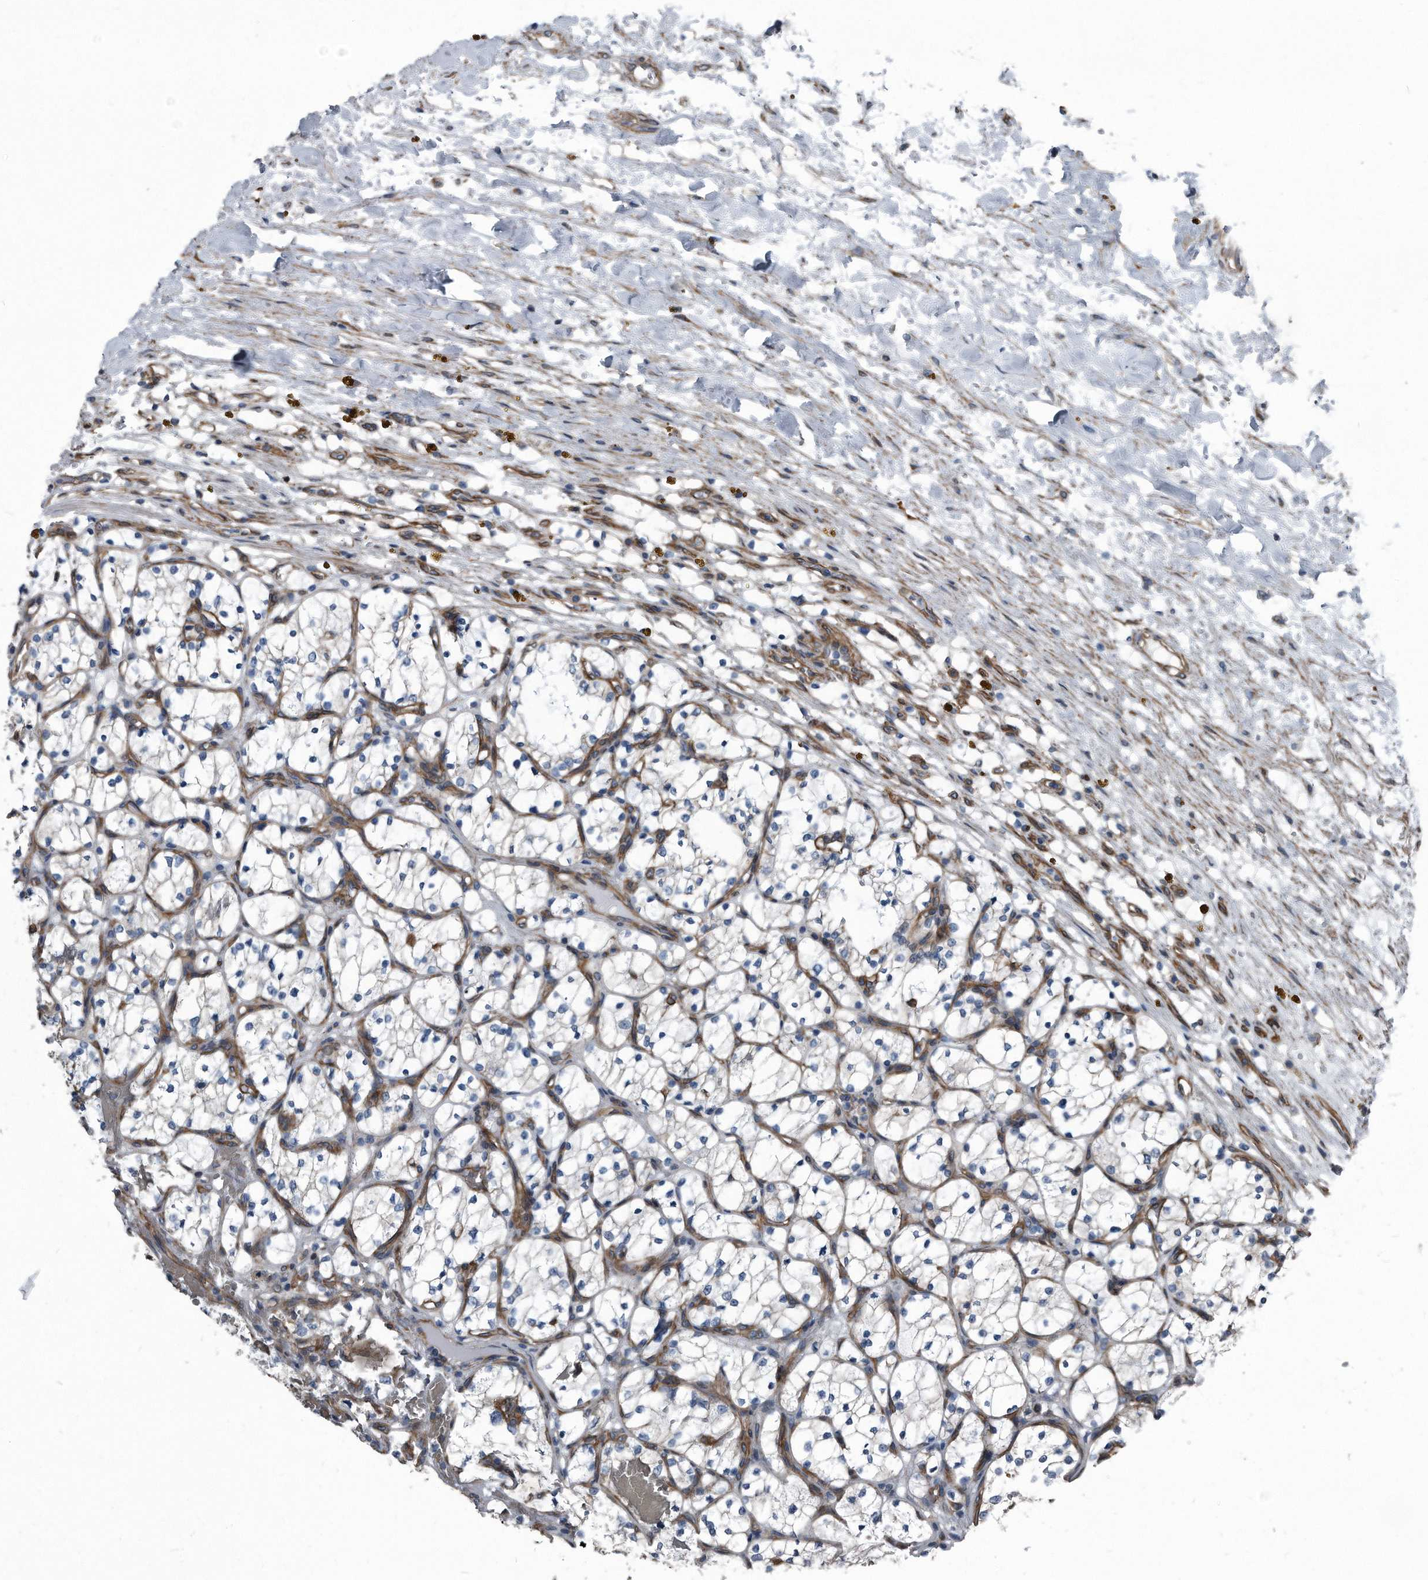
{"staining": {"intensity": "negative", "quantity": "none", "location": "none"}, "tissue": "renal cancer", "cell_type": "Tumor cells", "image_type": "cancer", "snomed": [{"axis": "morphology", "description": "Adenocarcinoma, NOS"}, {"axis": "topography", "description": "Kidney"}], "caption": "Tumor cells show no significant positivity in adenocarcinoma (renal). Brightfield microscopy of immunohistochemistry (IHC) stained with DAB (brown) and hematoxylin (blue), captured at high magnification.", "gene": "PLEC", "patient": {"sex": "female", "age": 69}}